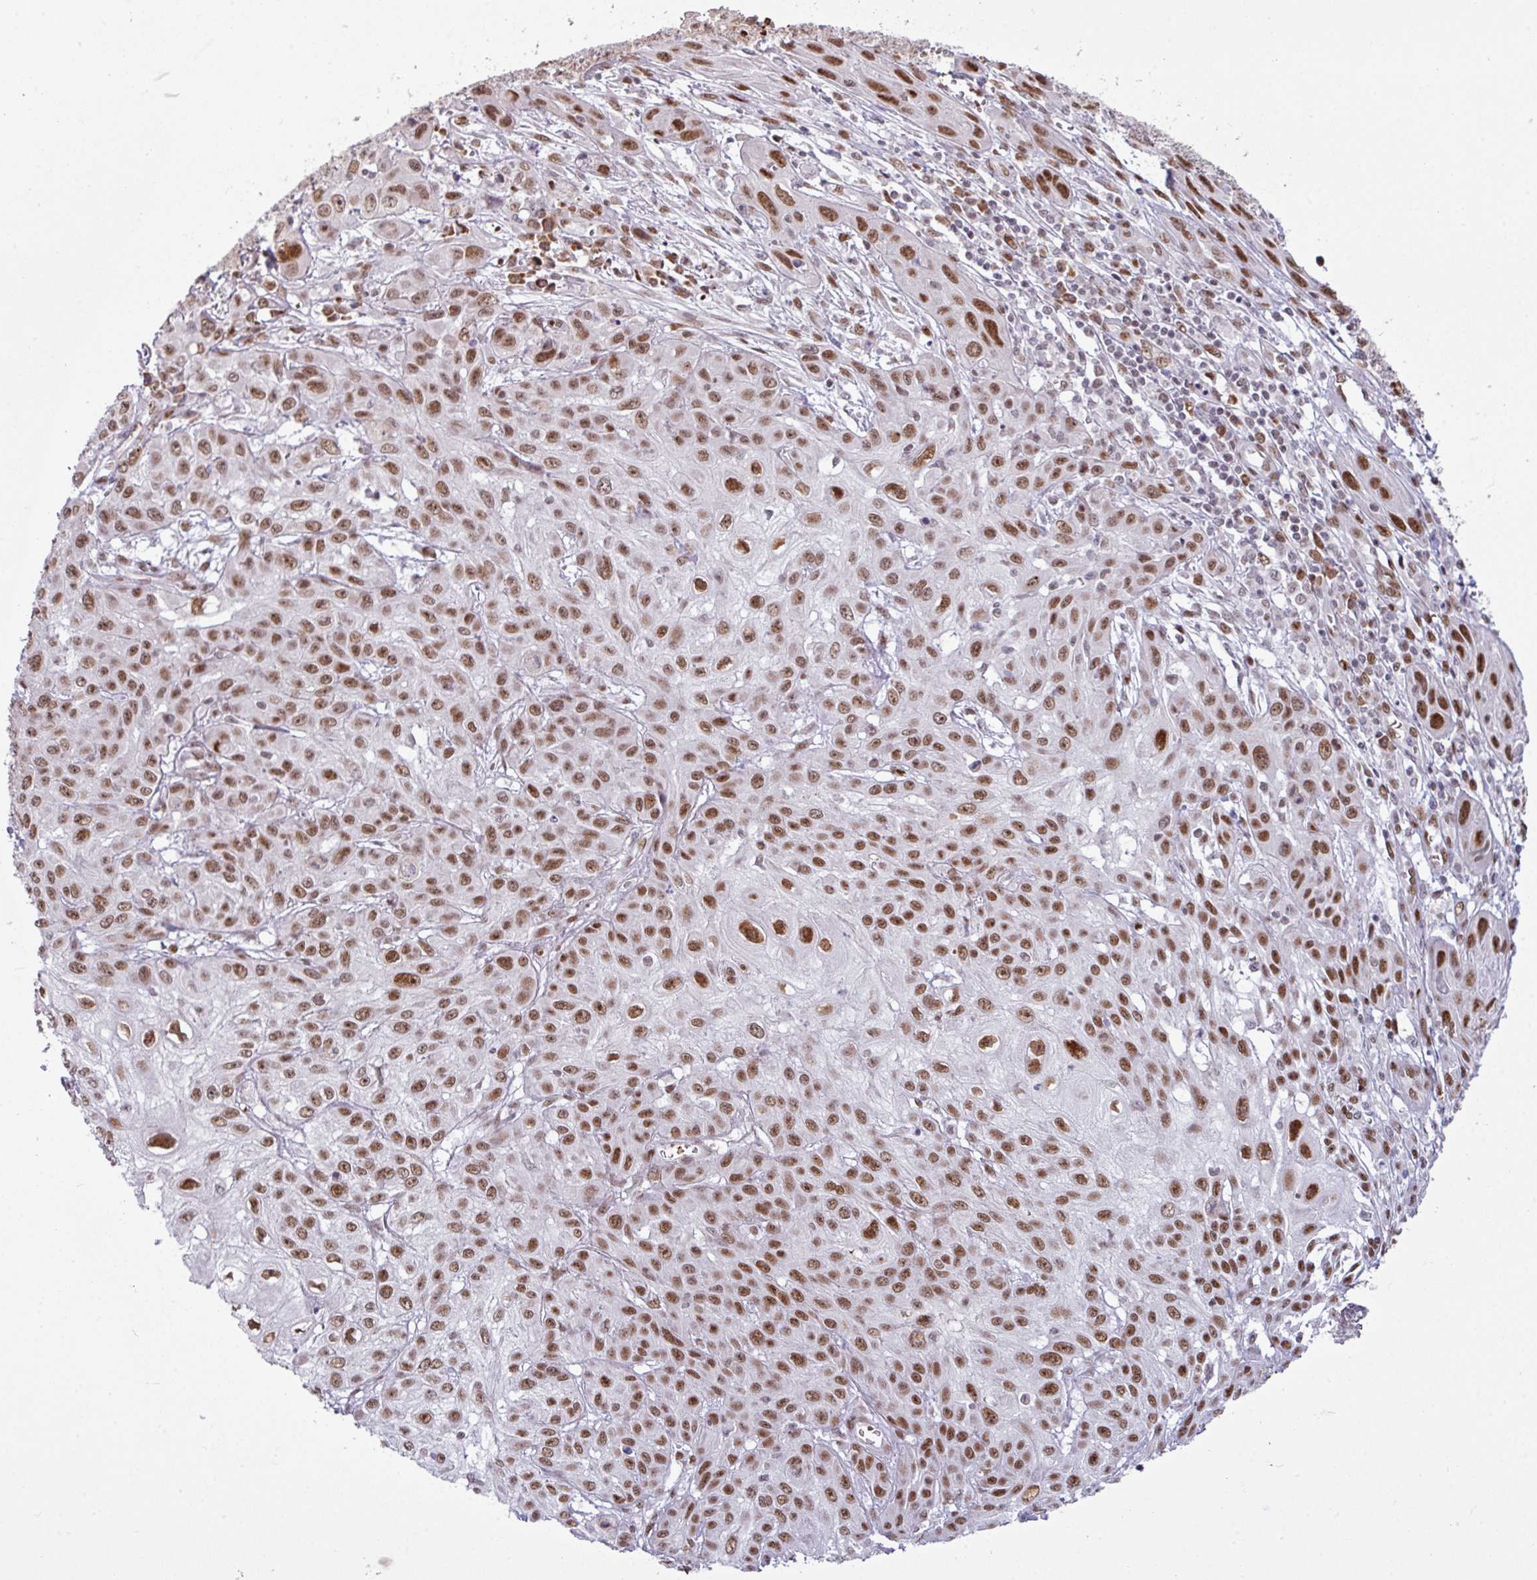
{"staining": {"intensity": "strong", "quantity": ">75%", "location": "nuclear"}, "tissue": "skin cancer", "cell_type": "Tumor cells", "image_type": "cancer", "snomed": [{"axis": "morphology", "description": "Squamous cell carcinoma, NOS"}, {"axis": "topography", "description": "Skin"}, {"axis": "topography", "description": "Vulva"}], "caption": "Immunohistochemical staining of human skin cancer exhibits high levels of strong nuclear staining in about >75% of tumor cells.", "gene": "PRDM5", "patient": {"sex": "female", "age": 71}}